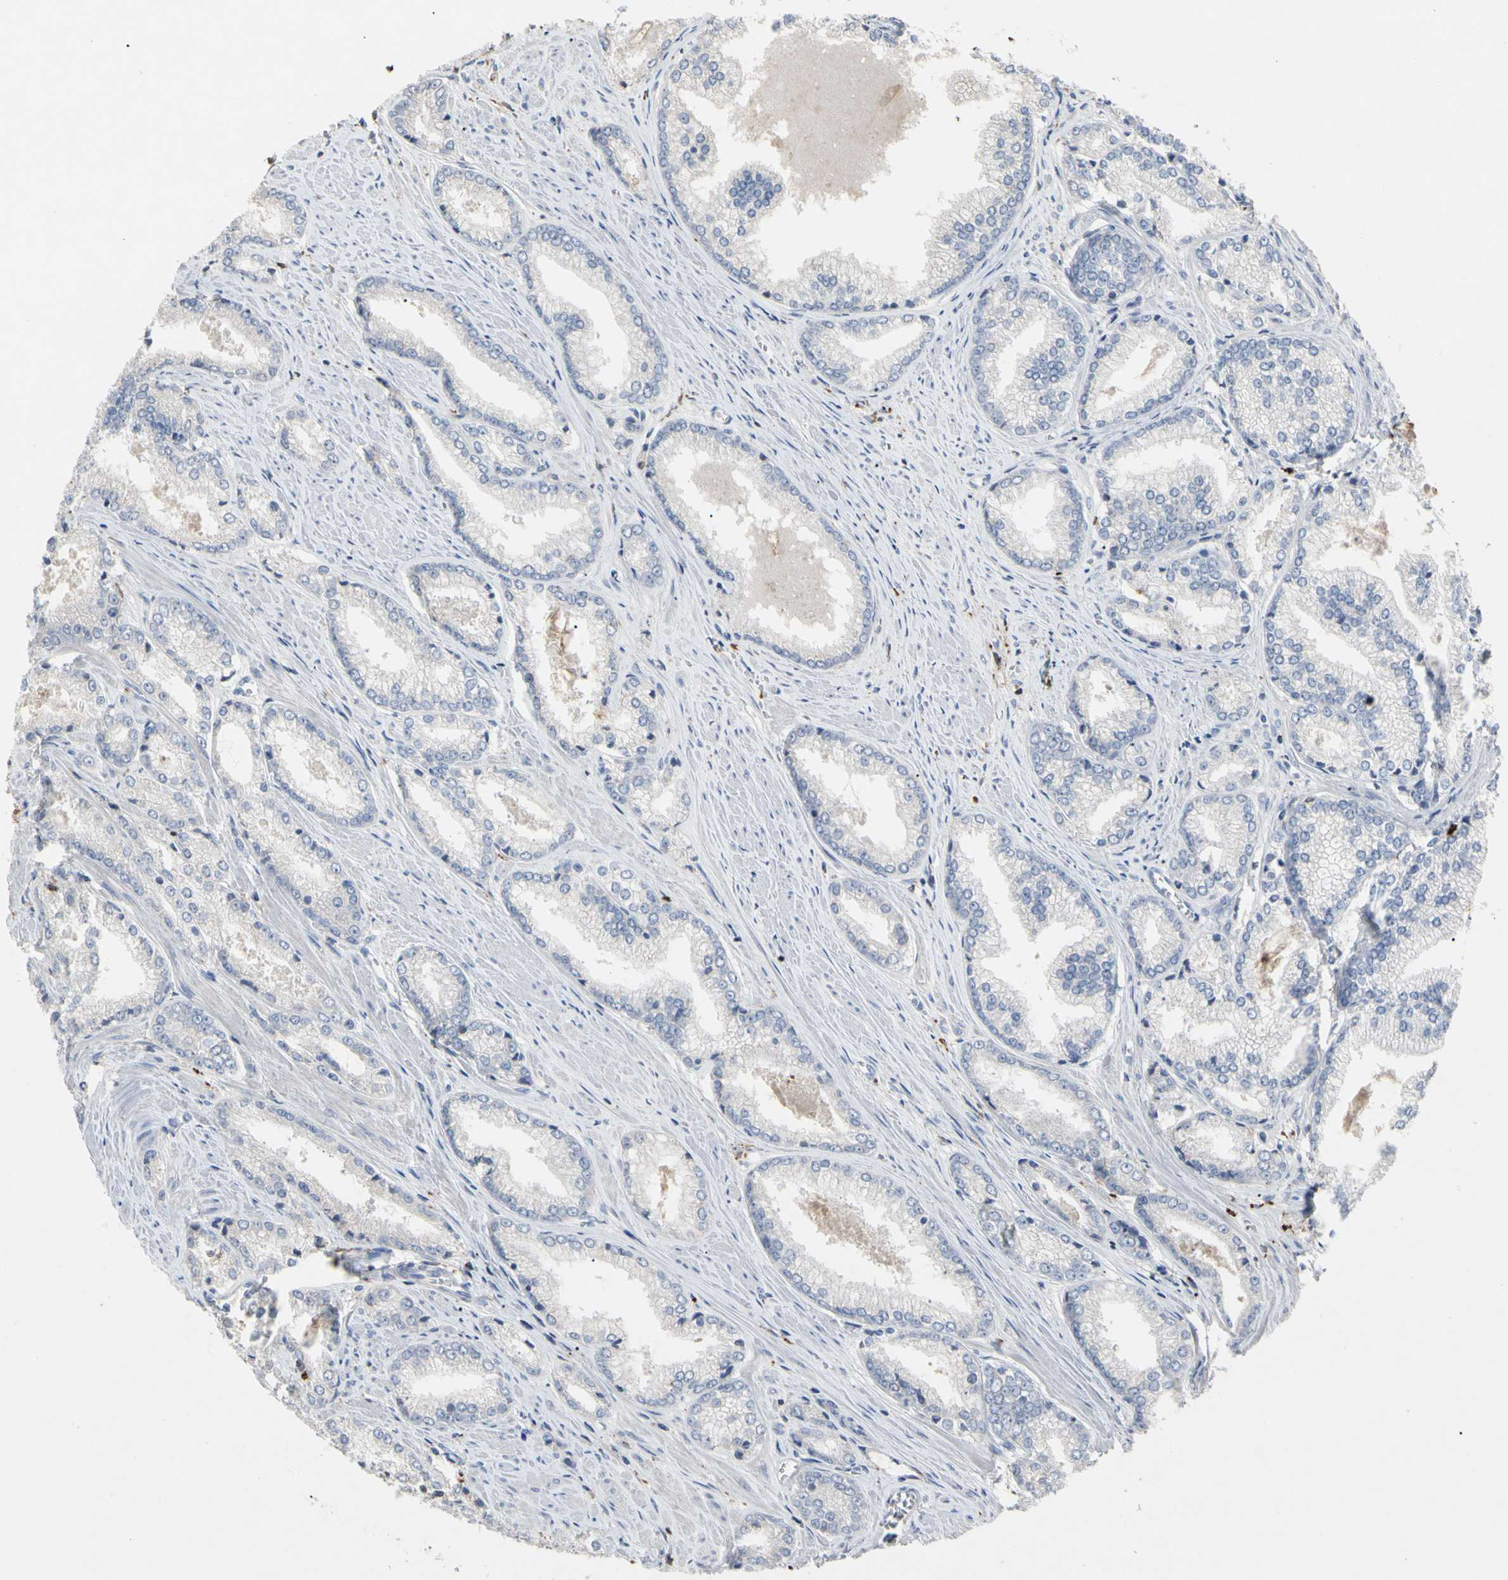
{"staining": {"intensity": "negative", "quantity": "none", "location": "none"}, "tissue": "prostate cancer", "cell_type": "Tumor cells", "image_type": "cancer", "snomed": [{"axis": "morphology", "description": "Adenocarcinoma, Low grade"}, {"axis": "topography", "description": "Prostate"}], "caption": "Micrograph shows no protein staining in tumor cells of prostate cancer tissue. The staining is performed using DAB (3,3'-diaminobenzidine) brown chromogen with nuclei counter-stained in using hematoxylin.", "gene": "ADA2", "patient": {"sex": "male", "age": 64}}